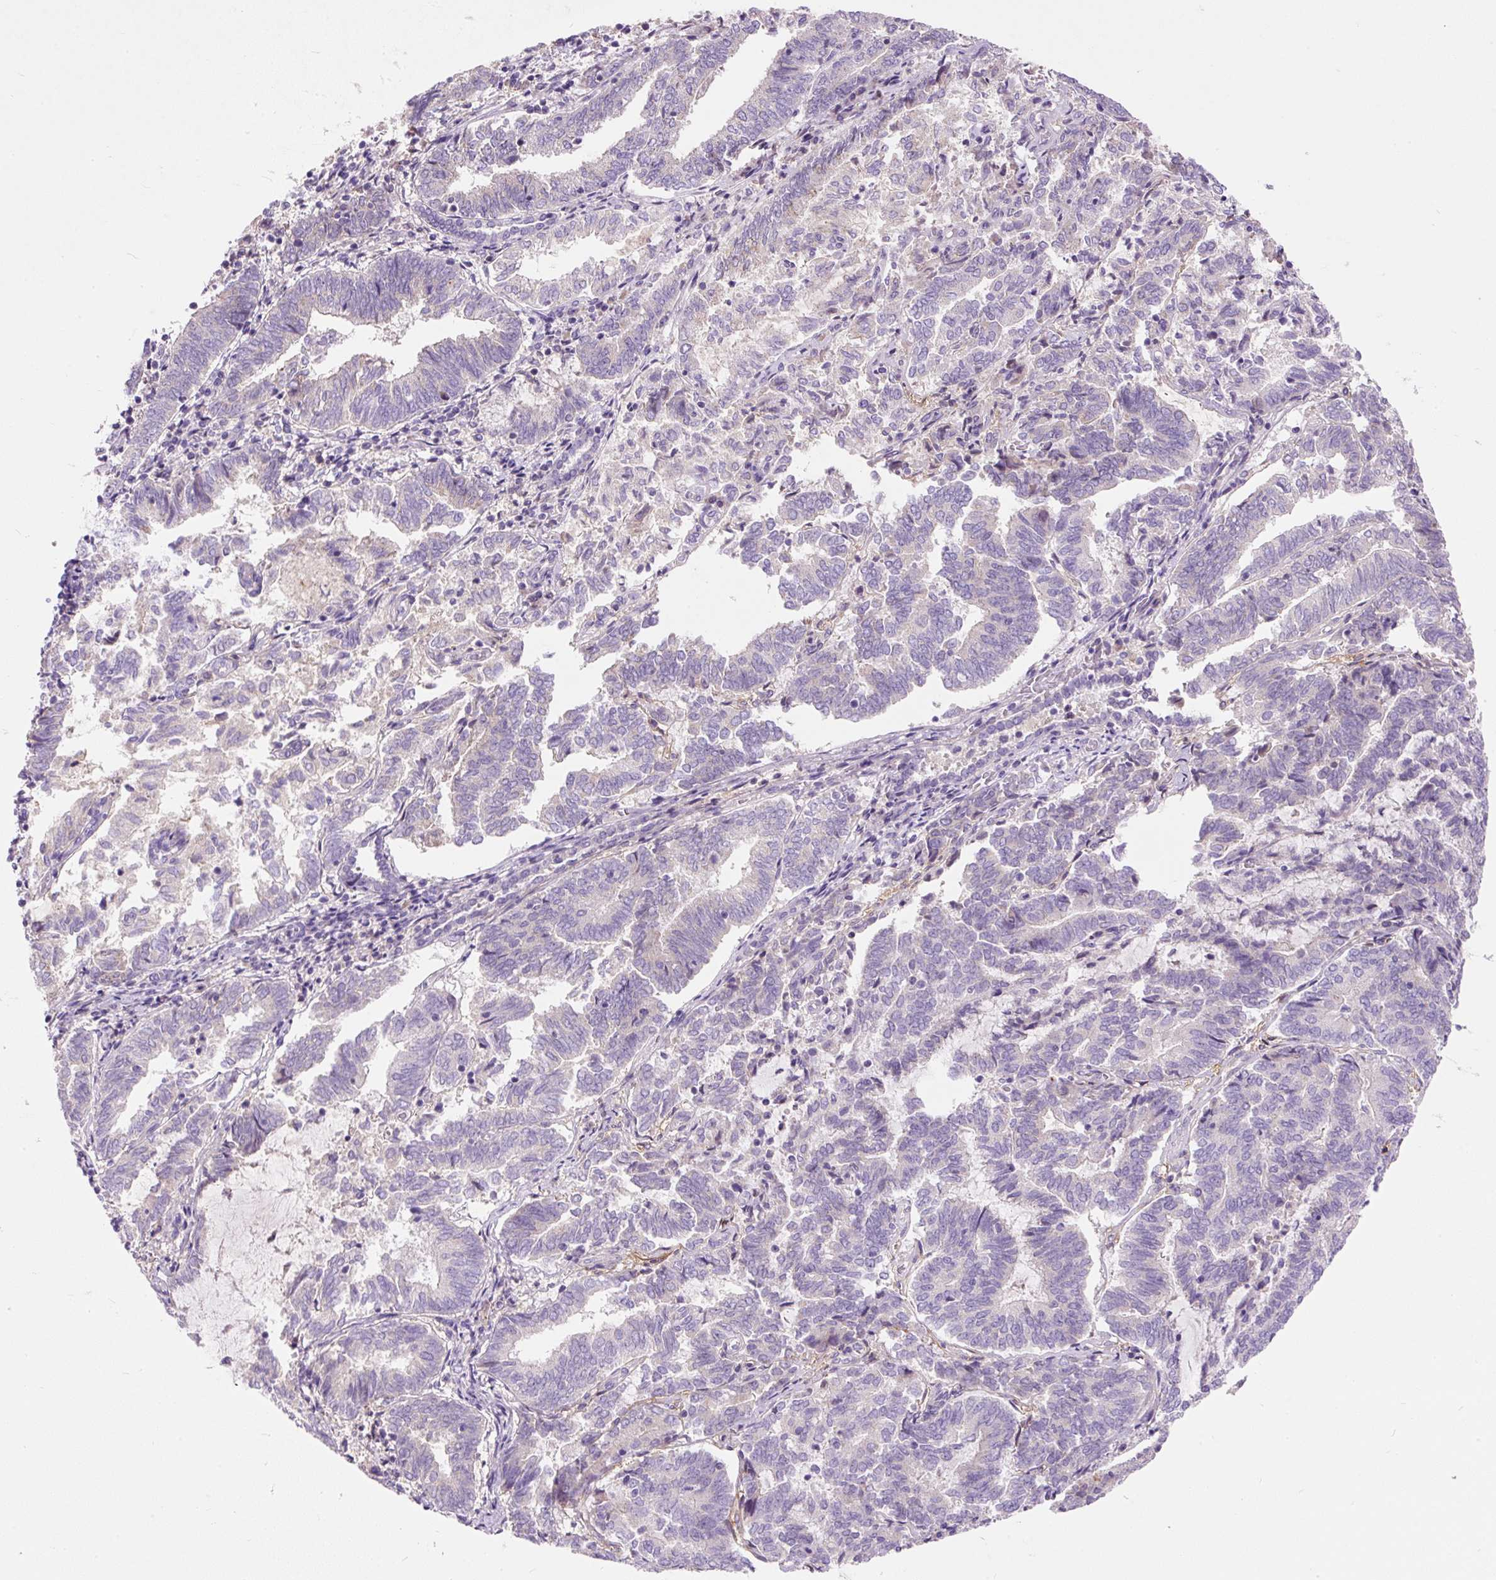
{"staining": {"intensity": "negative", "quantity": "none", "location": "none"}, "tissue": "endometrial cancer", "cell_type": "Tumor cells", "image_type": "cancer", "snomed": [{"axis": "morphology", "description": "Adenocarcinoma, NOS"}, {"axis": "topography", "description": "Endometrium"}], "caption": "Endometrial cancer was stained to show a protein in brown. There is no significant expression in tumor cells.", "gene": "SUSD5", "patient": {"sex": "female", "age": 80}}